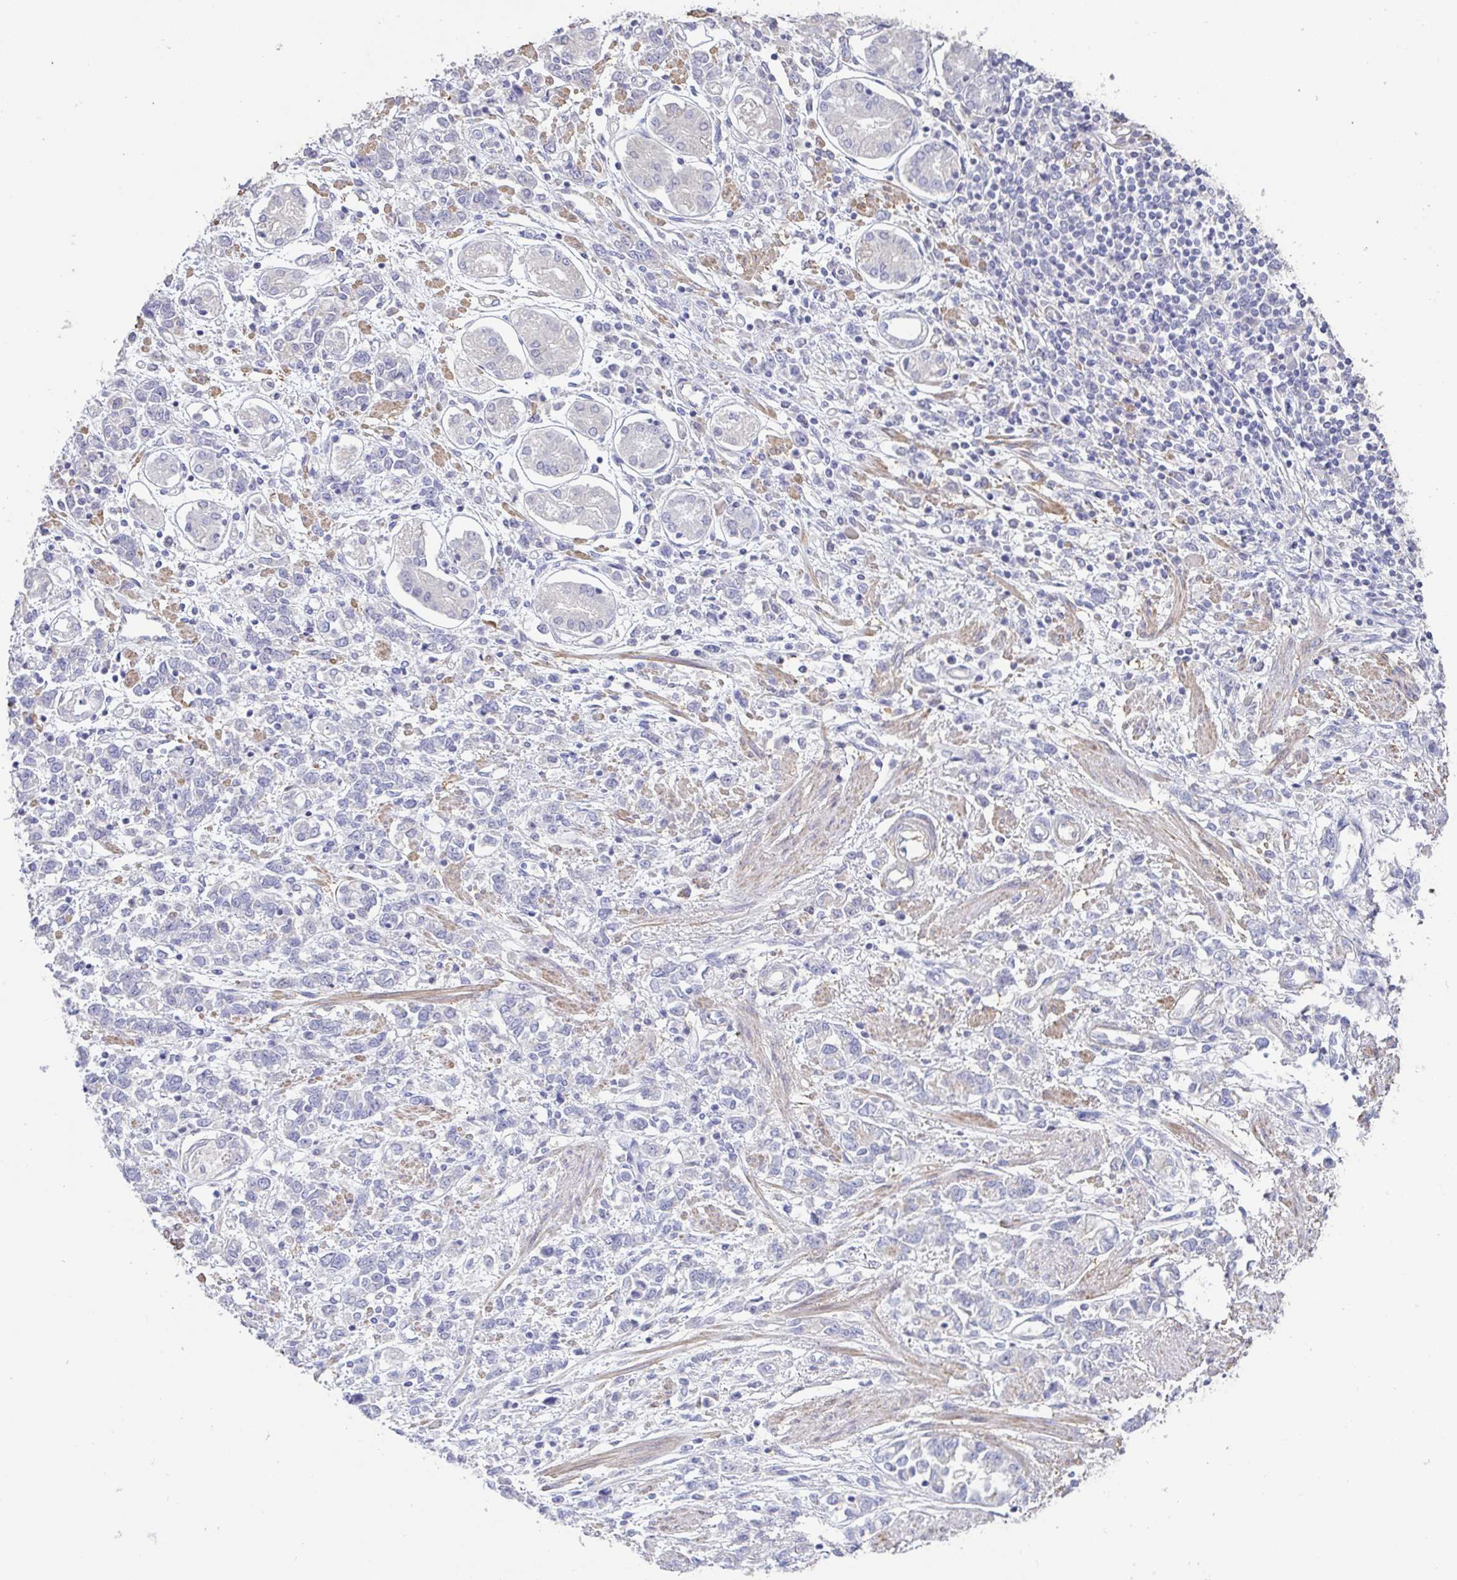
{"staining": {"intensity": "negative", "quantity": "none", "location": "none"}, "tissue": "stomach cancer", "cell_type": "Tumor cells", "image_type": "cancer", "snomed": [{"axis": "morphology", "description": "Adenocarcinoma, NOS"}, {"axis": "topography", "description": "Stomach"}], "caption": "Tumor cells show no significant positivity in stomach adenocarcinoma. (Immunohistochemistry (ihc), brightfield microscopy, high magnification).", "gene": "PYGM", "patient": {"sex": "female", "age": 76}}